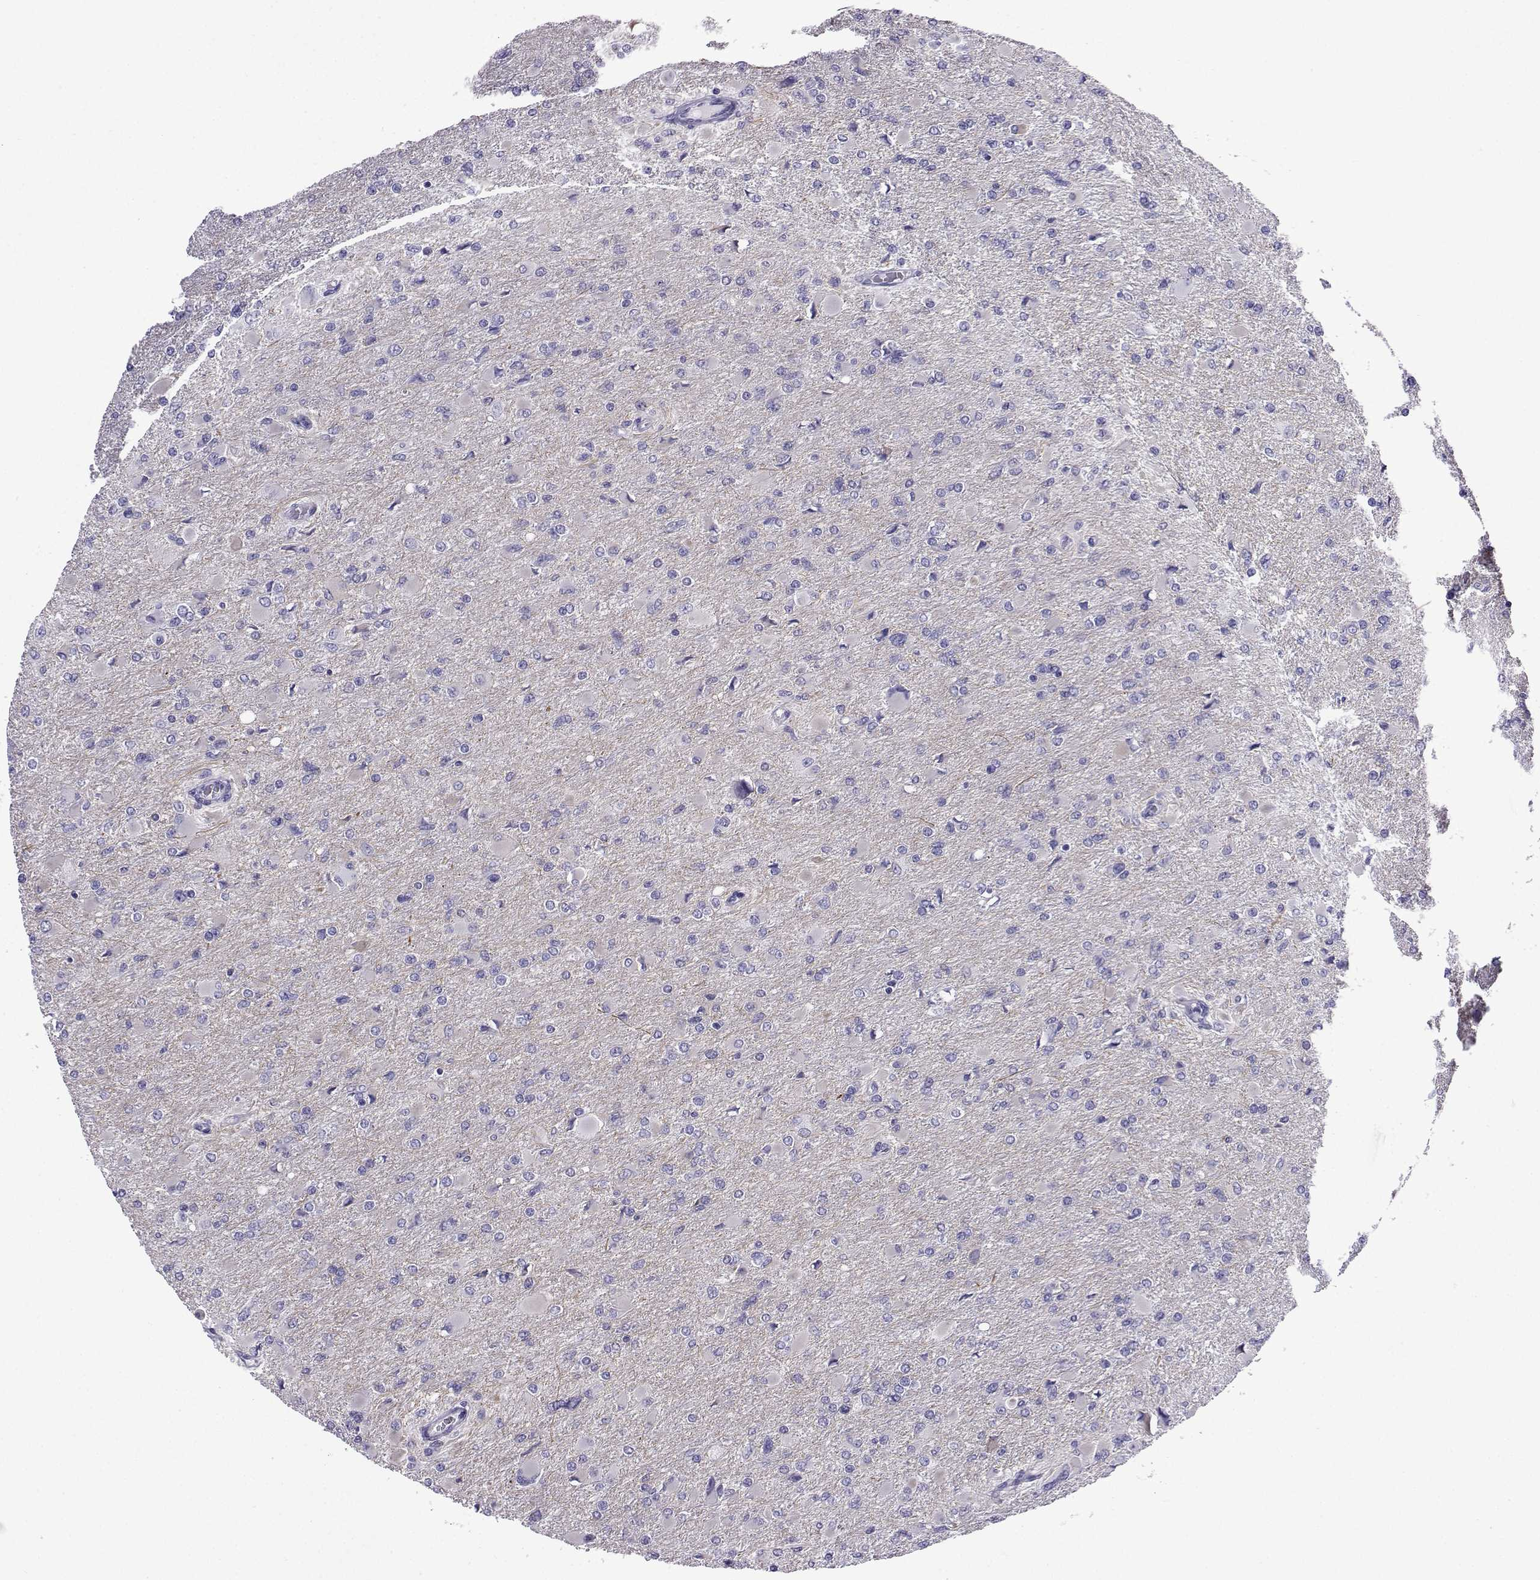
{"staining": {"intensity": "negative", "quantity": "none", "location": "none"}, "tissue": "glioma", "cell_type": "Tumor cells", "image_type": "cancer", "snomed": [{"axis": "morphology", "description": "Glioma, malignant, High grade"}, {"axis": "topography", "description": "Cerebral cortex"}], "caption": "DAB (3,3'-diaminobenzidine) immunohistochemical staining of glioma demonstrates no significant positivity in tumor cells. (DAB (3,3'-diaminobenzidine) immunohistochemistry visualized using brightfield microscopy, high magnification).", "gene": "KCNF1", "patient": {"sex": "female", "age": 36}}